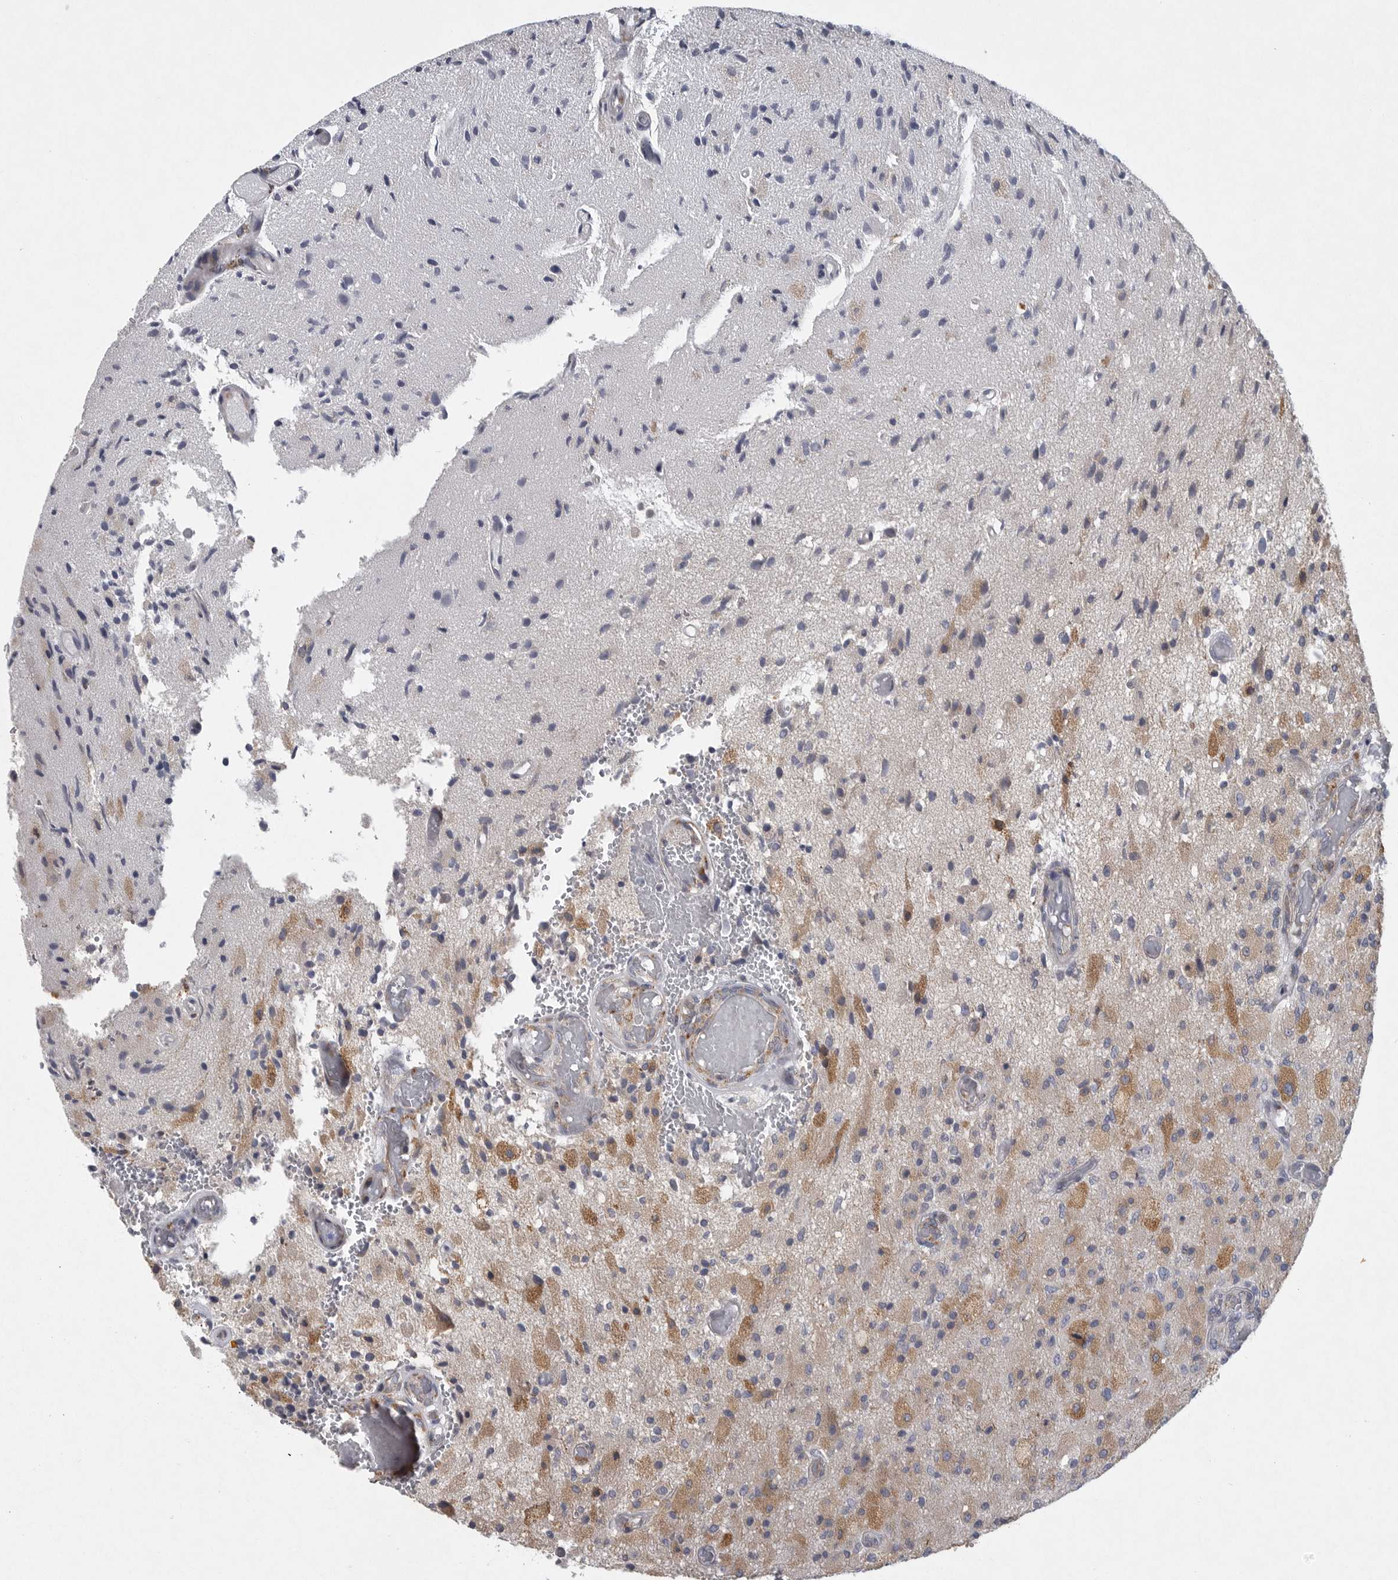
{"staining": {"intensity": "moderate", "quantity": "<25%", "location": "cytoplasmic/membranous"}, "tissue": "glioma", "cell_type": "Tumor cells", "image_type": "cancer", "snomed": [{"axis": "morphology", "description": "Normal tissue, NOS"}, {"axis": "morphology", "description": "Glioma, malignant, High grade"}, {"axis": "topography", "description": "Cerebral cortex"}], "caption": "IHC (DAB) staining of human high-grade glioma (malignant) shows moderate cytoplasmic/membranous protein positivity in about <25% of tumor cells. (DAB (3,3'-diaminobenzidine) IHC with brightfield microscopy, high magnification).", "gene": "MINPP1", "patient": {"sex": "male", "age": 77}}